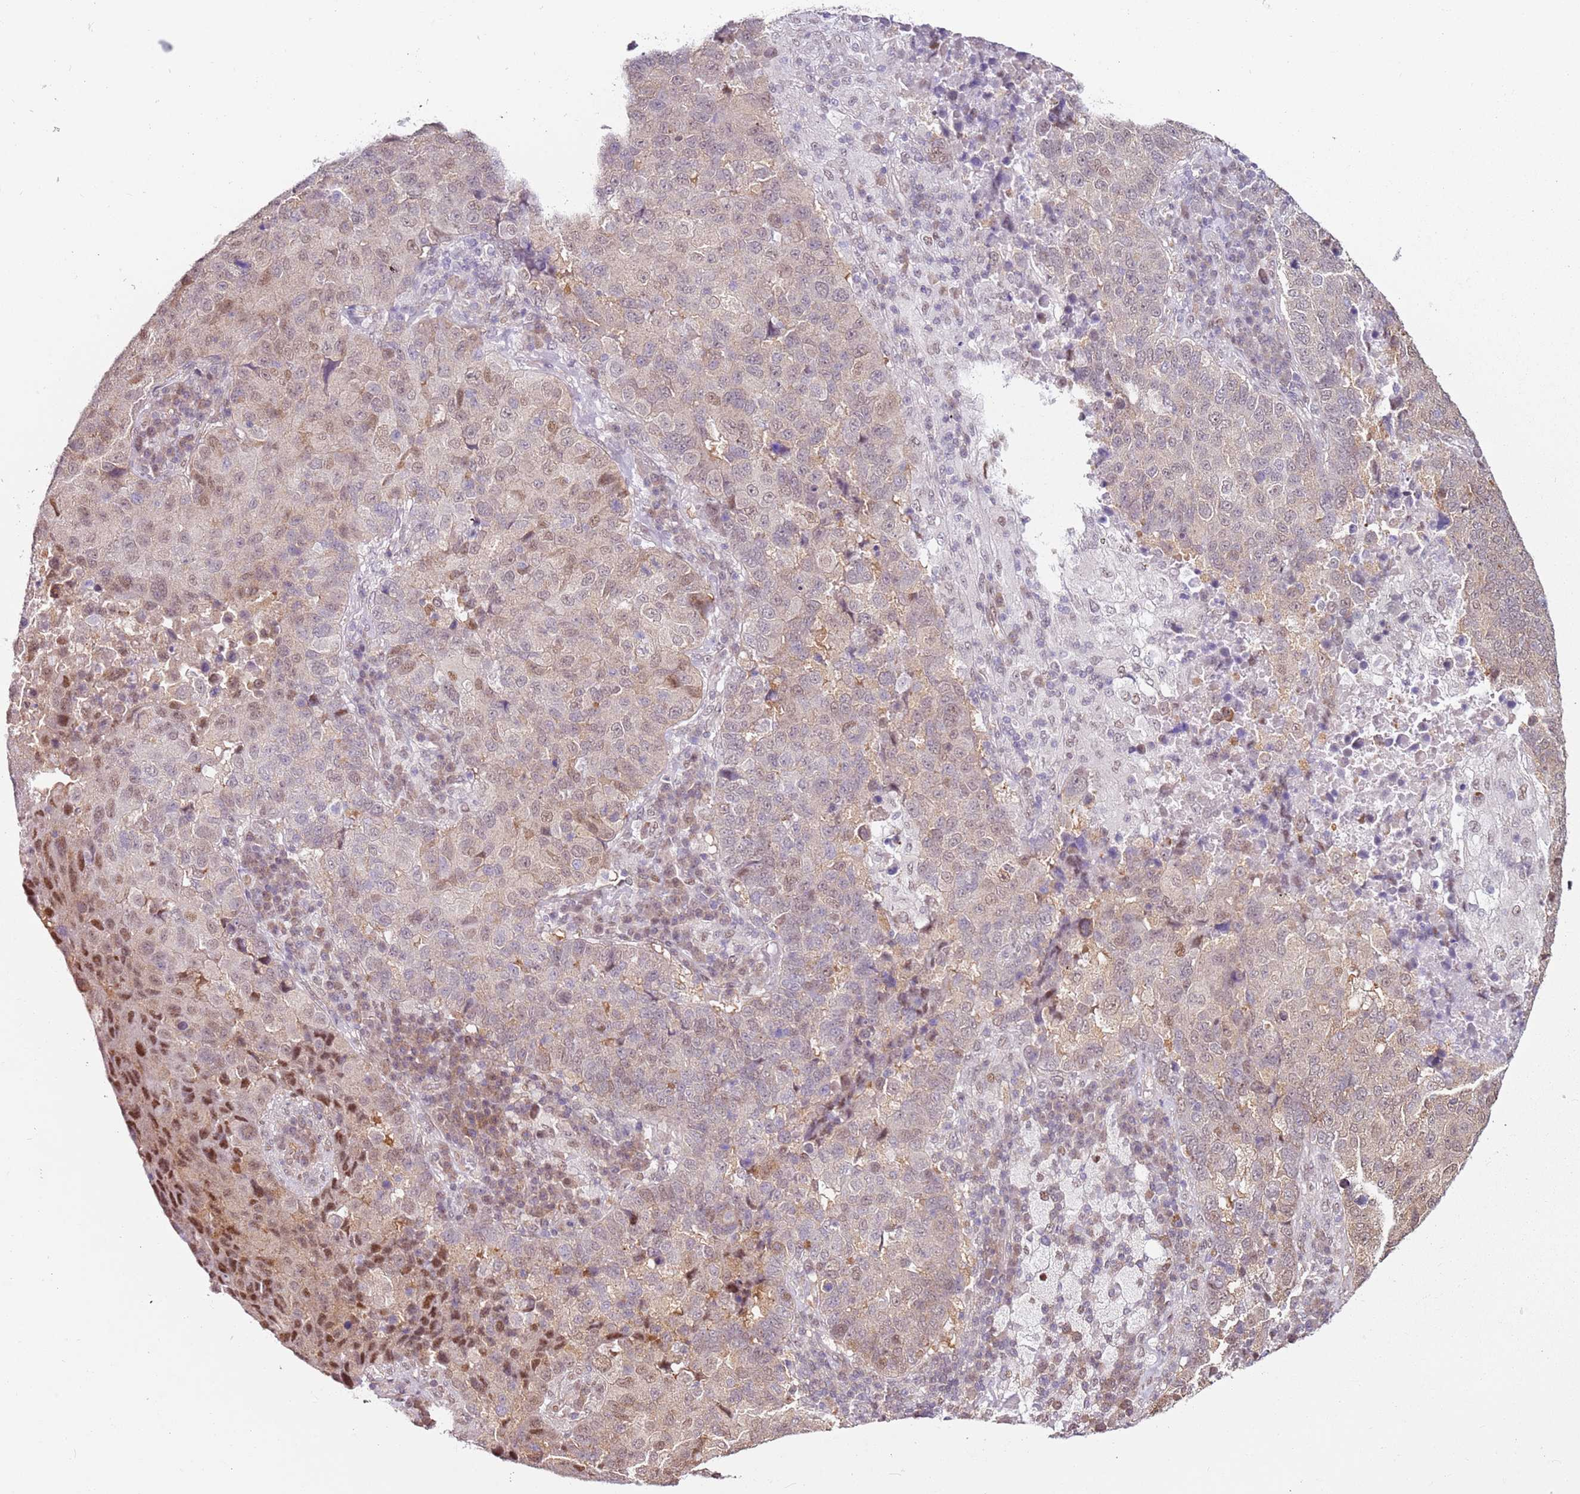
{"staining": {"intensity": "weak", "quantity": "<25%", "location": "nuclear"}, "tissue": "lung cancer", "cell_type": "Tumor cells", "image_type": "cancer", "snomed": [{"axis": "morphology", "description": "Squamous cell carcinoma, NOS"}, {"axis": "topography", "description": "Lung"}], "caption": "IHC of lung cancer shows no expression in tumor cells.", "gene": "PSMD4", "patient": {"sex": "male", "age": 73}}